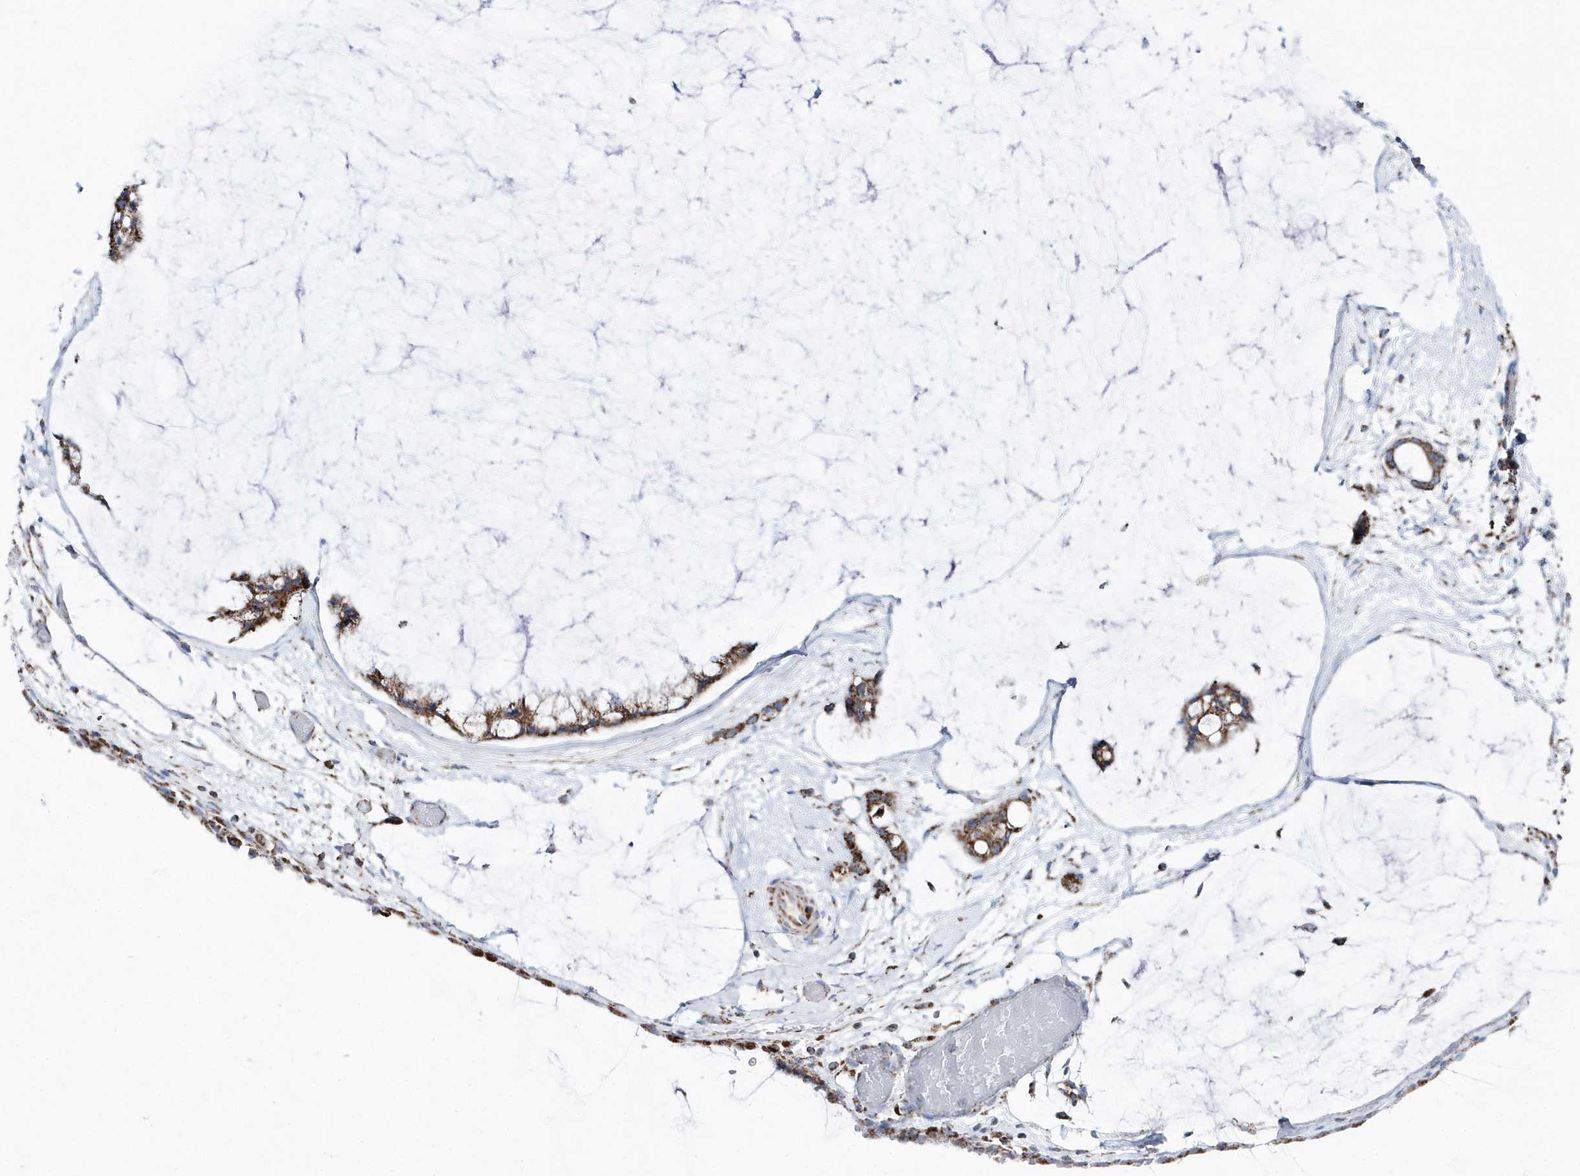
{"staining": {"intensity": "moderate", "quantity": ">75%", "location": "cytoplasmic/membranous"}, "tissue": "ovarian cancer", "cell_type": "Tumor cells", "image_type": "cancer", "snomed": [{"axis": "morphology", "description": "Cystadenocarcinoma, mucinous, NOS"}, {"axis": "topography", "description": "Ovary"}], "caption": "This is an image of immunohistochemistry staining of mucinous cystadenocarcinoma (ovarian), which shows moderate positivity in the cytoplasmic/membranous of tumor cells.", "gene": "TMCO6", "patient": {"sex": "female", "age": 39}}